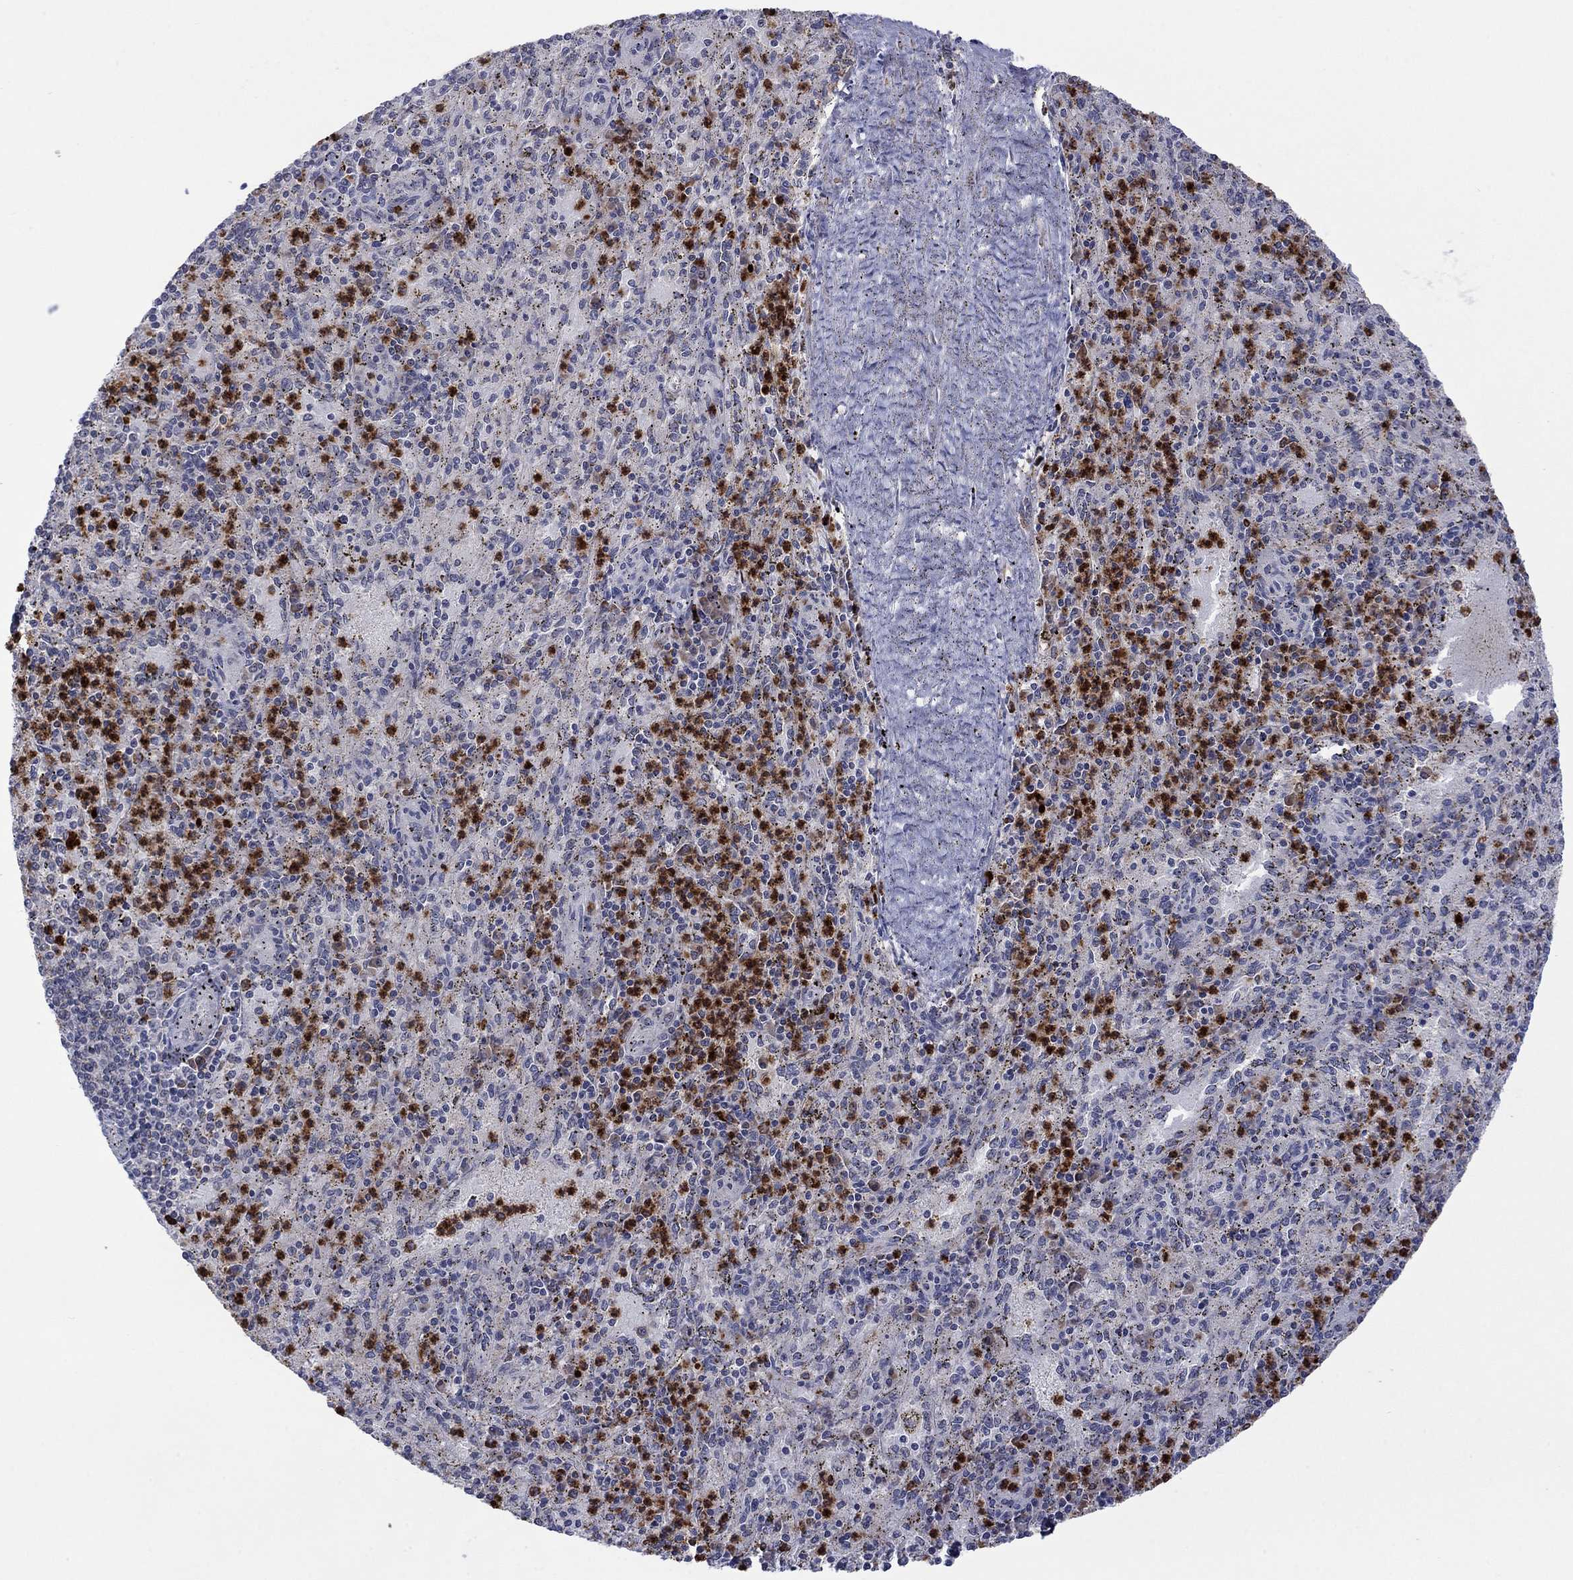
{"staining": {"intensity": "strong", "quantity": "<25%", "location": "cytoplasmic/membranous"}, "tissue": "spleen", "cell_type": "Cells in red pulp", "image_type": "normal", "snomed": [{"axis": "morphology", "description": "Normal tissue, NOS"}, {"axis": "topography", "description": "Spleen"}], "caption": "Brown immunohistochemical staining in benign human spleen demonstrates strong cytoplasmic/membranous staining in about <25% of cells in red pulp. (DAB (3,3'-diaminobenzidine) IHC with brightfield microscopy, high magnification).", "gene": "MTRFR", "patient": {"sex": "male", "age": 60}}